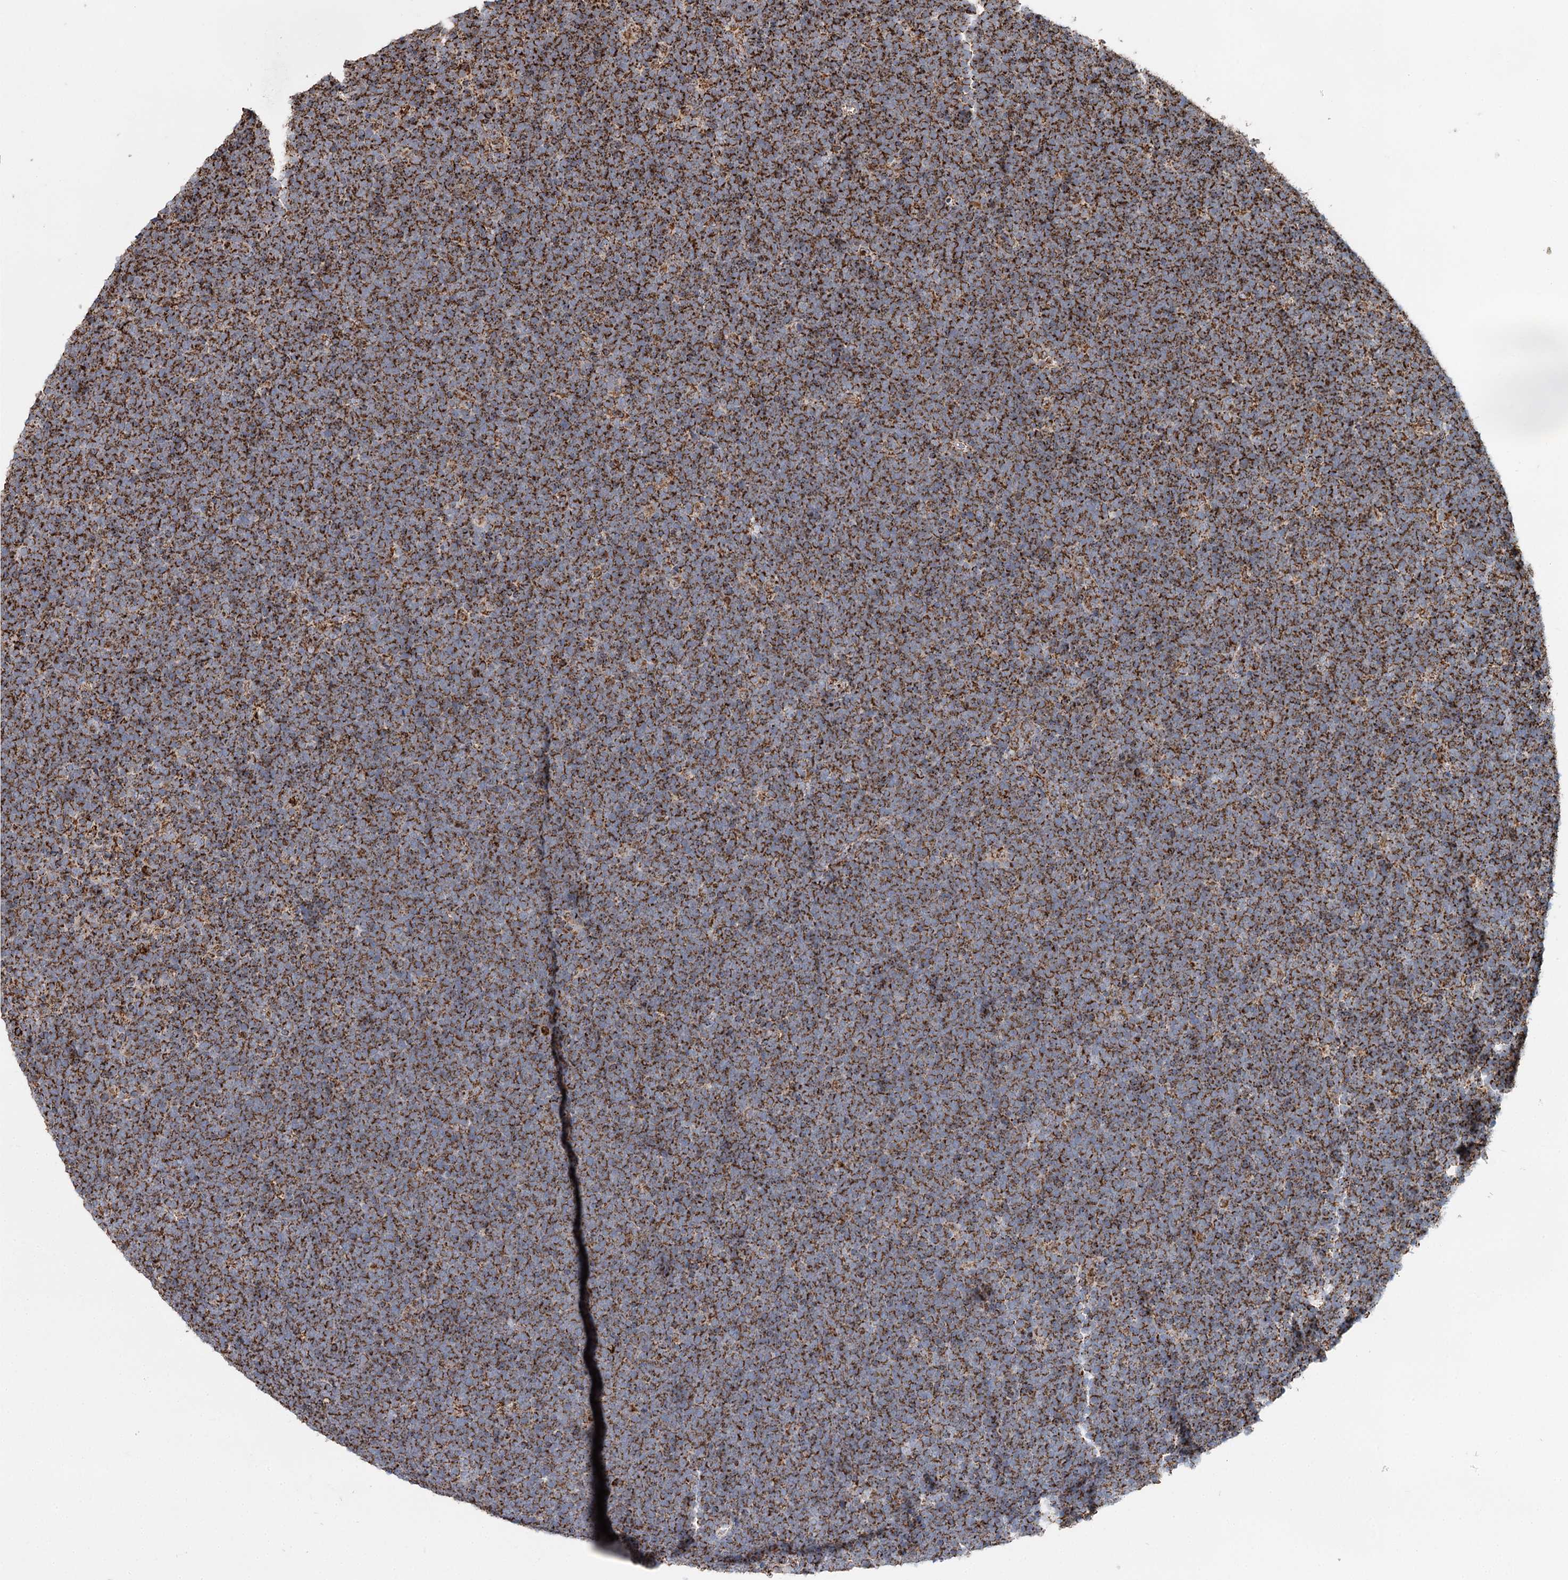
{"staining": {"intensity": "strong", "quantity": ">75%", "location": "cytoplasmic/membranous"}, "tissue": "lymphoma", "cell_type": "Tumor cells", "image_type": "cancer", "snomed": [{"axis": "morphology", "description": "Malignant lymphoma, non-Hodgkin's type, High grade"}, {"axis": "topography", "description": "Lymph node"}], "caption": "A brown stain labels strong cytoplasmic/membranous staining of a protein in lymphoma tumor cells.", "gene": "APH1A", "patient": {"sex": "male", "age": 13}}